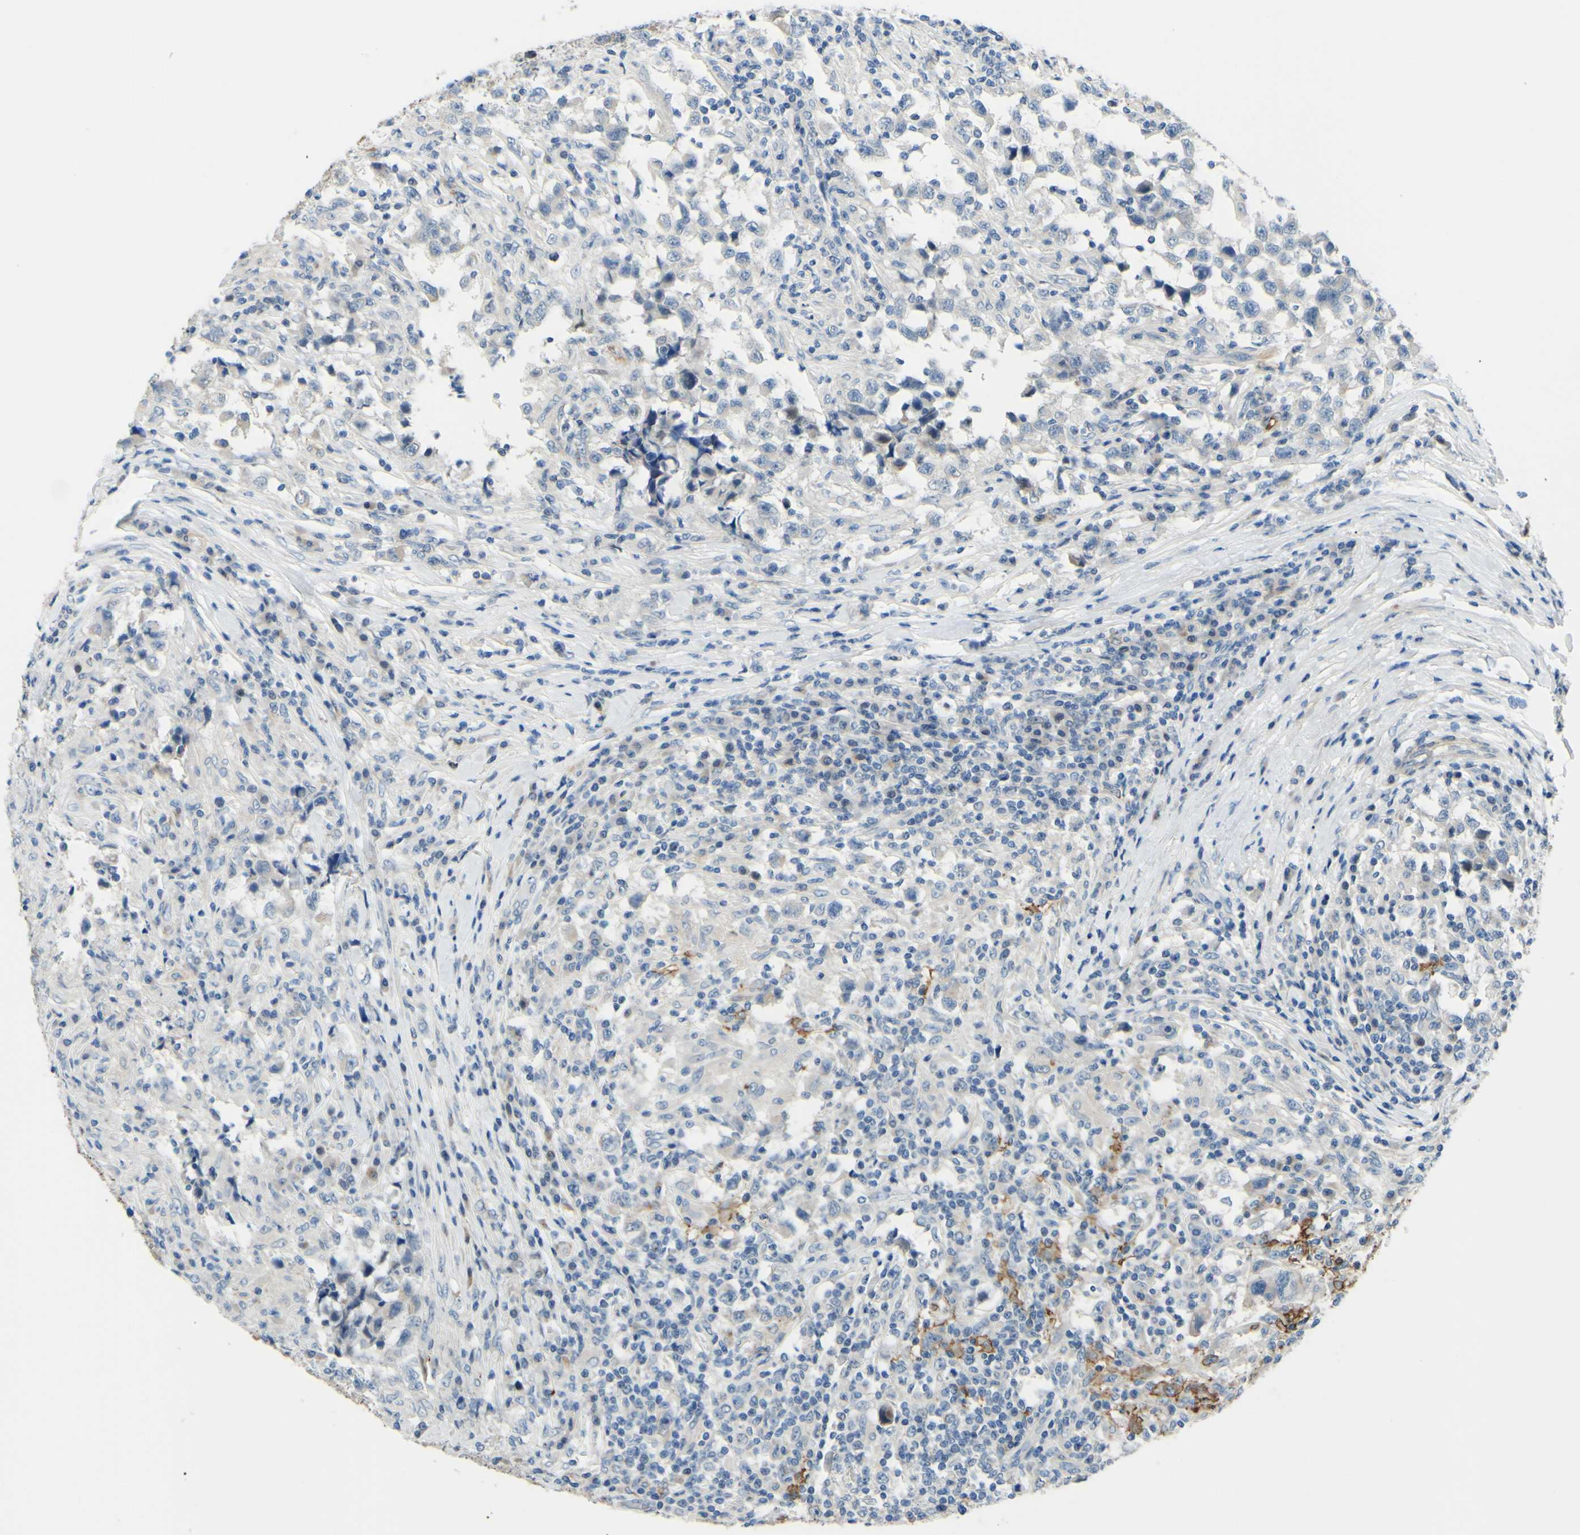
{"staining": {"intensity": "negative", "quantity": "none", "location": "none"}, "tissue": "testis cancer", "cell_type": "Tumor cells", "image_type": "cancer", "snomed": [{"axis": "morphology", "description": "Carcinoma, Embryonal, NOS"}, {"axis": "topography", "description": "Testis"}], "caption": "Protein analysis of testis embryonal carcinoma shows no significant staining in tumor cells.", "gene": "ARHGAP1", "patient": {"sex": "male", "age": 21}}